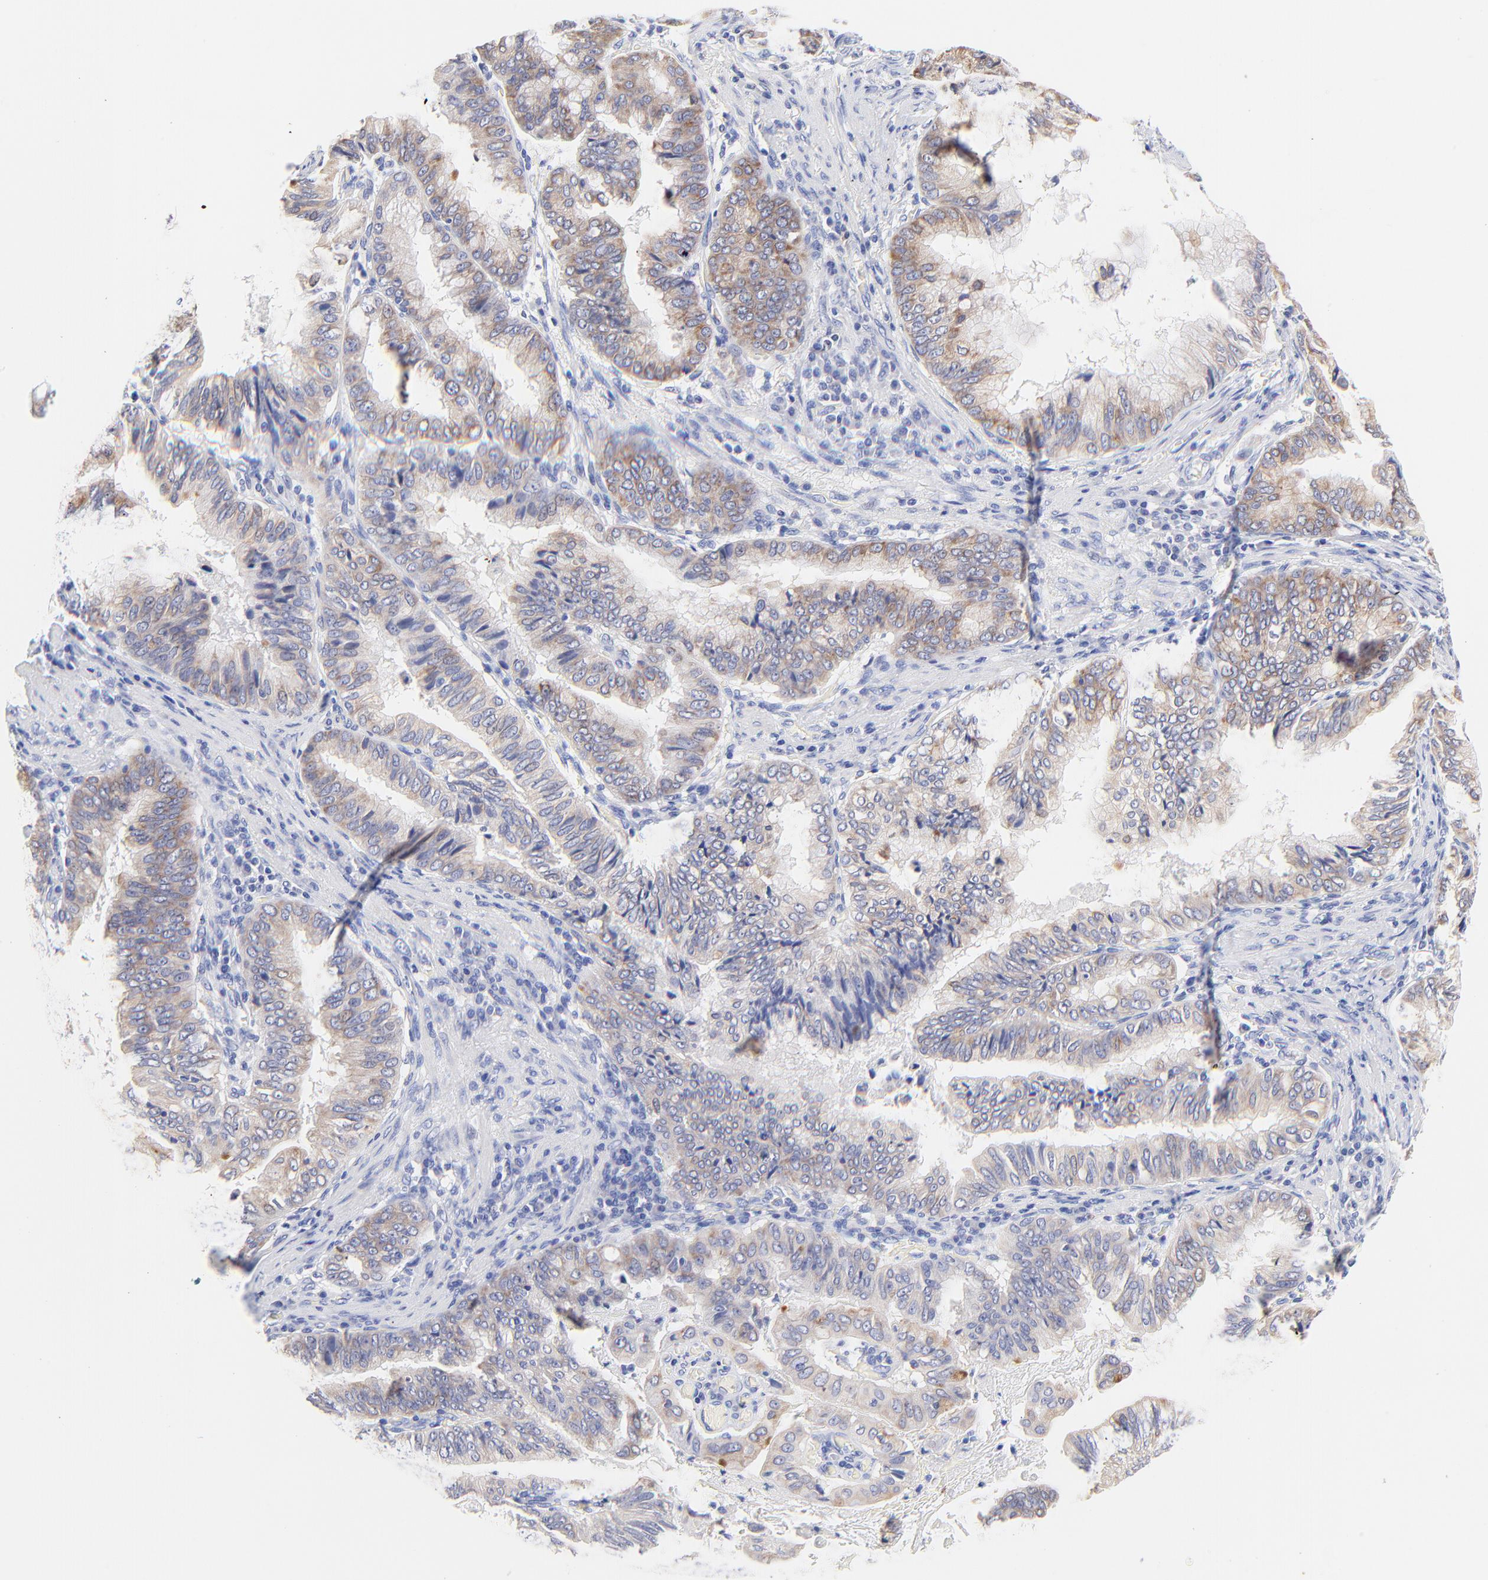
{"staining": {"intensity": "moderate", "quantity": "25%-75%", "location": "cytoplasmic/membranous"}, "tissue": "stomach cancer", "cell_type": "Tumor cells", "image_type": "cancer", "snomed": [{"axis": "morphology", "description": "Adenocarcinoma, NOS"}, {"axis": "topography", "description": "Stomach, upper"}], "caption": "An immunohistochemistry image of neoplastic tissue is shown. Protein staining in brown highlights moderate cytoplasmic/membranous positivity in adenocarcinoma (stomach) within tumor cells.", "gene": "EBP", "patient": {"sex": "male", "age": 80}}